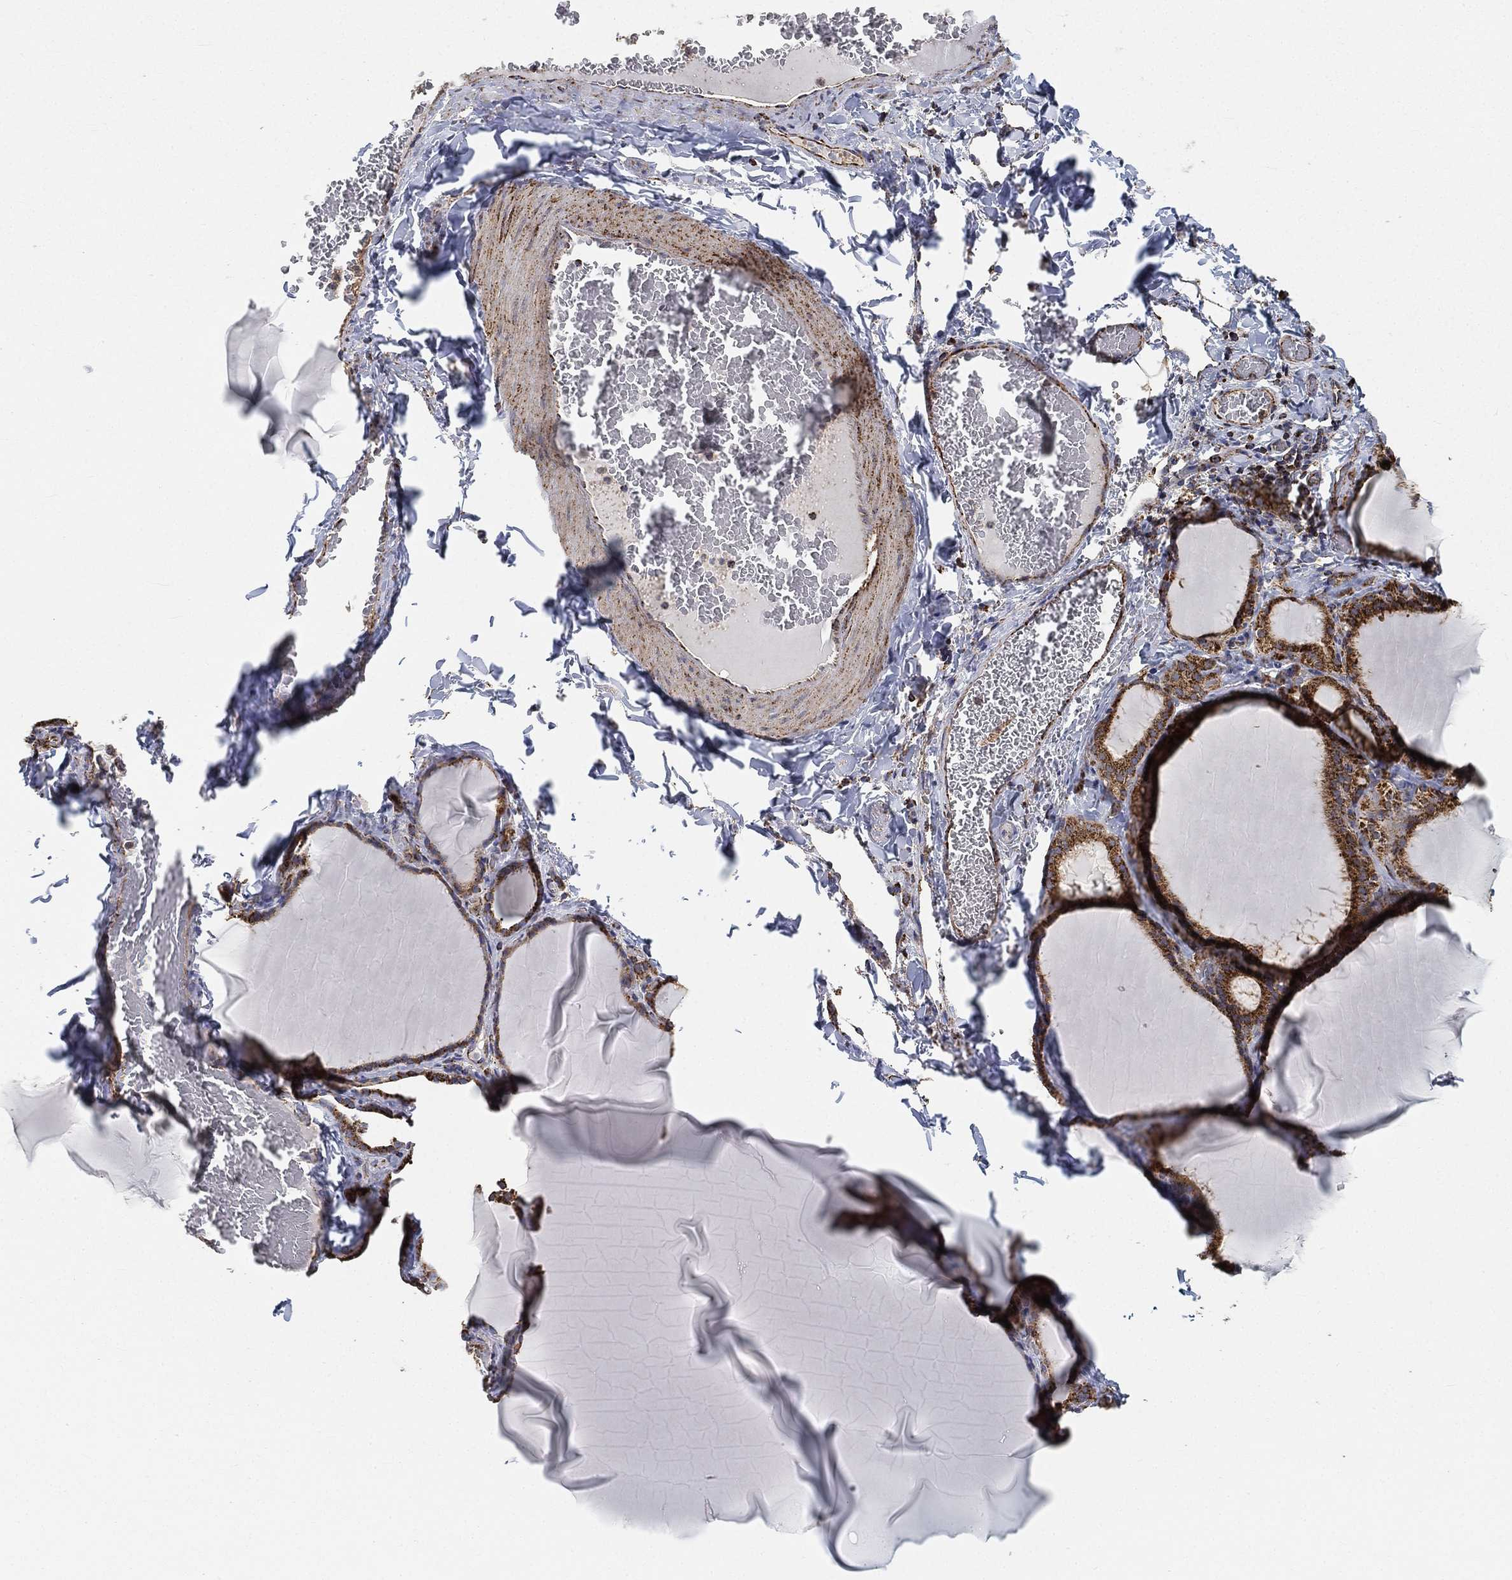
{"staining": {"intensity": "strong", "quantity": ">75%", "location": "cytoplasmic/membranous"}, "tissue": "thyroid gland", "cell_type": "Glandular cells", "image_type": "normal", "snomed": [{"axis": "morphology", "description": "Normal tissue, NOS"}, {"axis": "morphology", "description": "Hyperplasia, NOS"}, {"axis": "topography", "description": "Thyroid gland"}], "caption": "IHC (DAB) staining of unremarkable thyroid gland reveals strong cytoplasmic/membranous protein positivity in approximately >75% of glandular cells. (IHC, brightfield microscopy, high magnification).", "gene": "SLC38A7", "patient": {"sex": "female", "age": 27}}